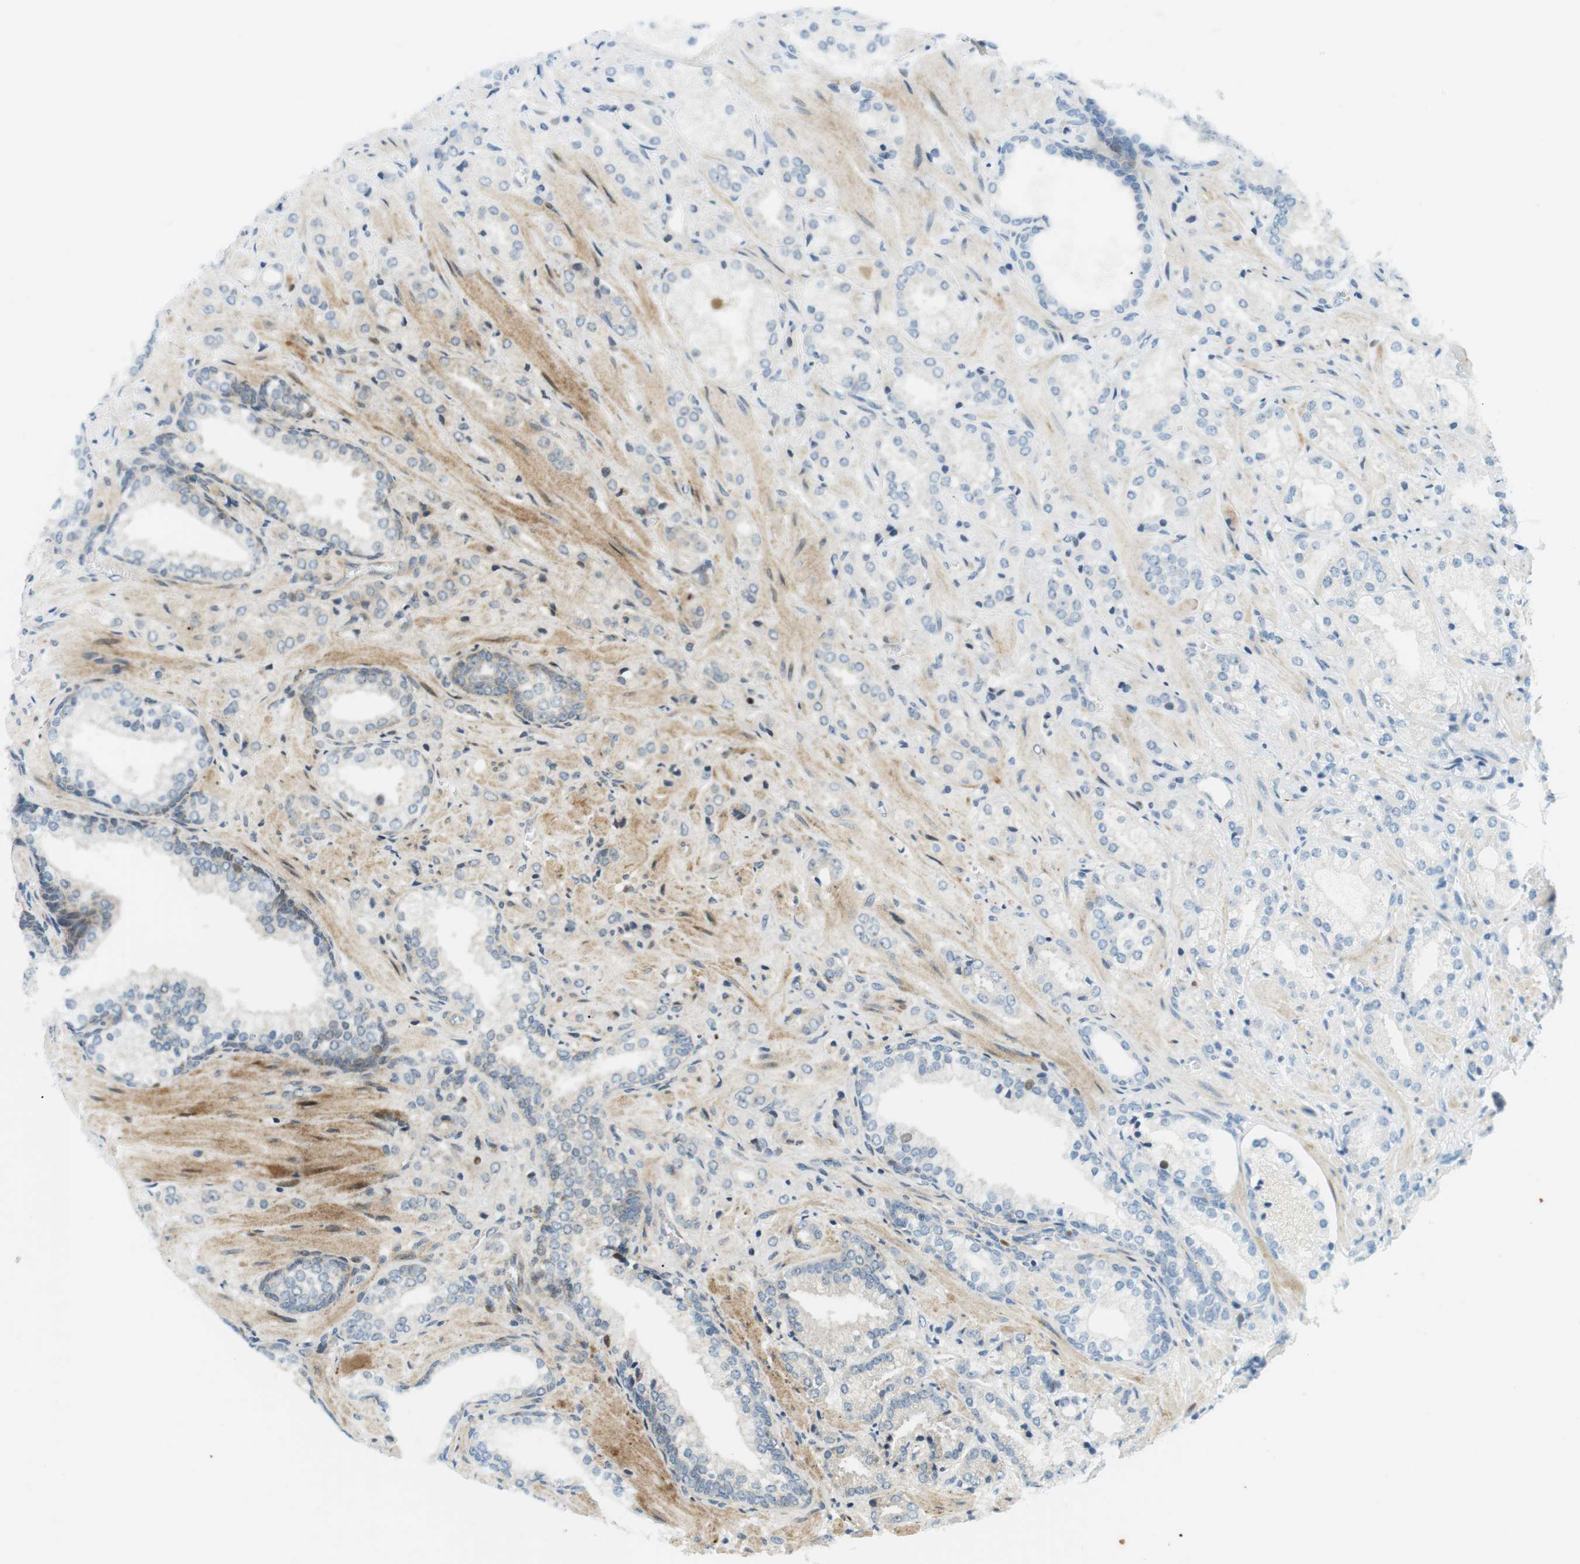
{"staining": {"intensity": "negative", "quantity": "none", "location": "none"}, "tissue": "prostate cancer", "cell_type": "Tumor cells", "image_type": "cancer", "snomed": [{"axis": "morphology", "description": "Adenocarcinoma, High grade"}, {"axis": "topography", "description": "Prostate"}], "caption": "Micrograph shows no protein staining in tumor cells of prostate cancer tissue.", "gene": "CSNK2B", "patient": {"sex": "male", "age": 64}}